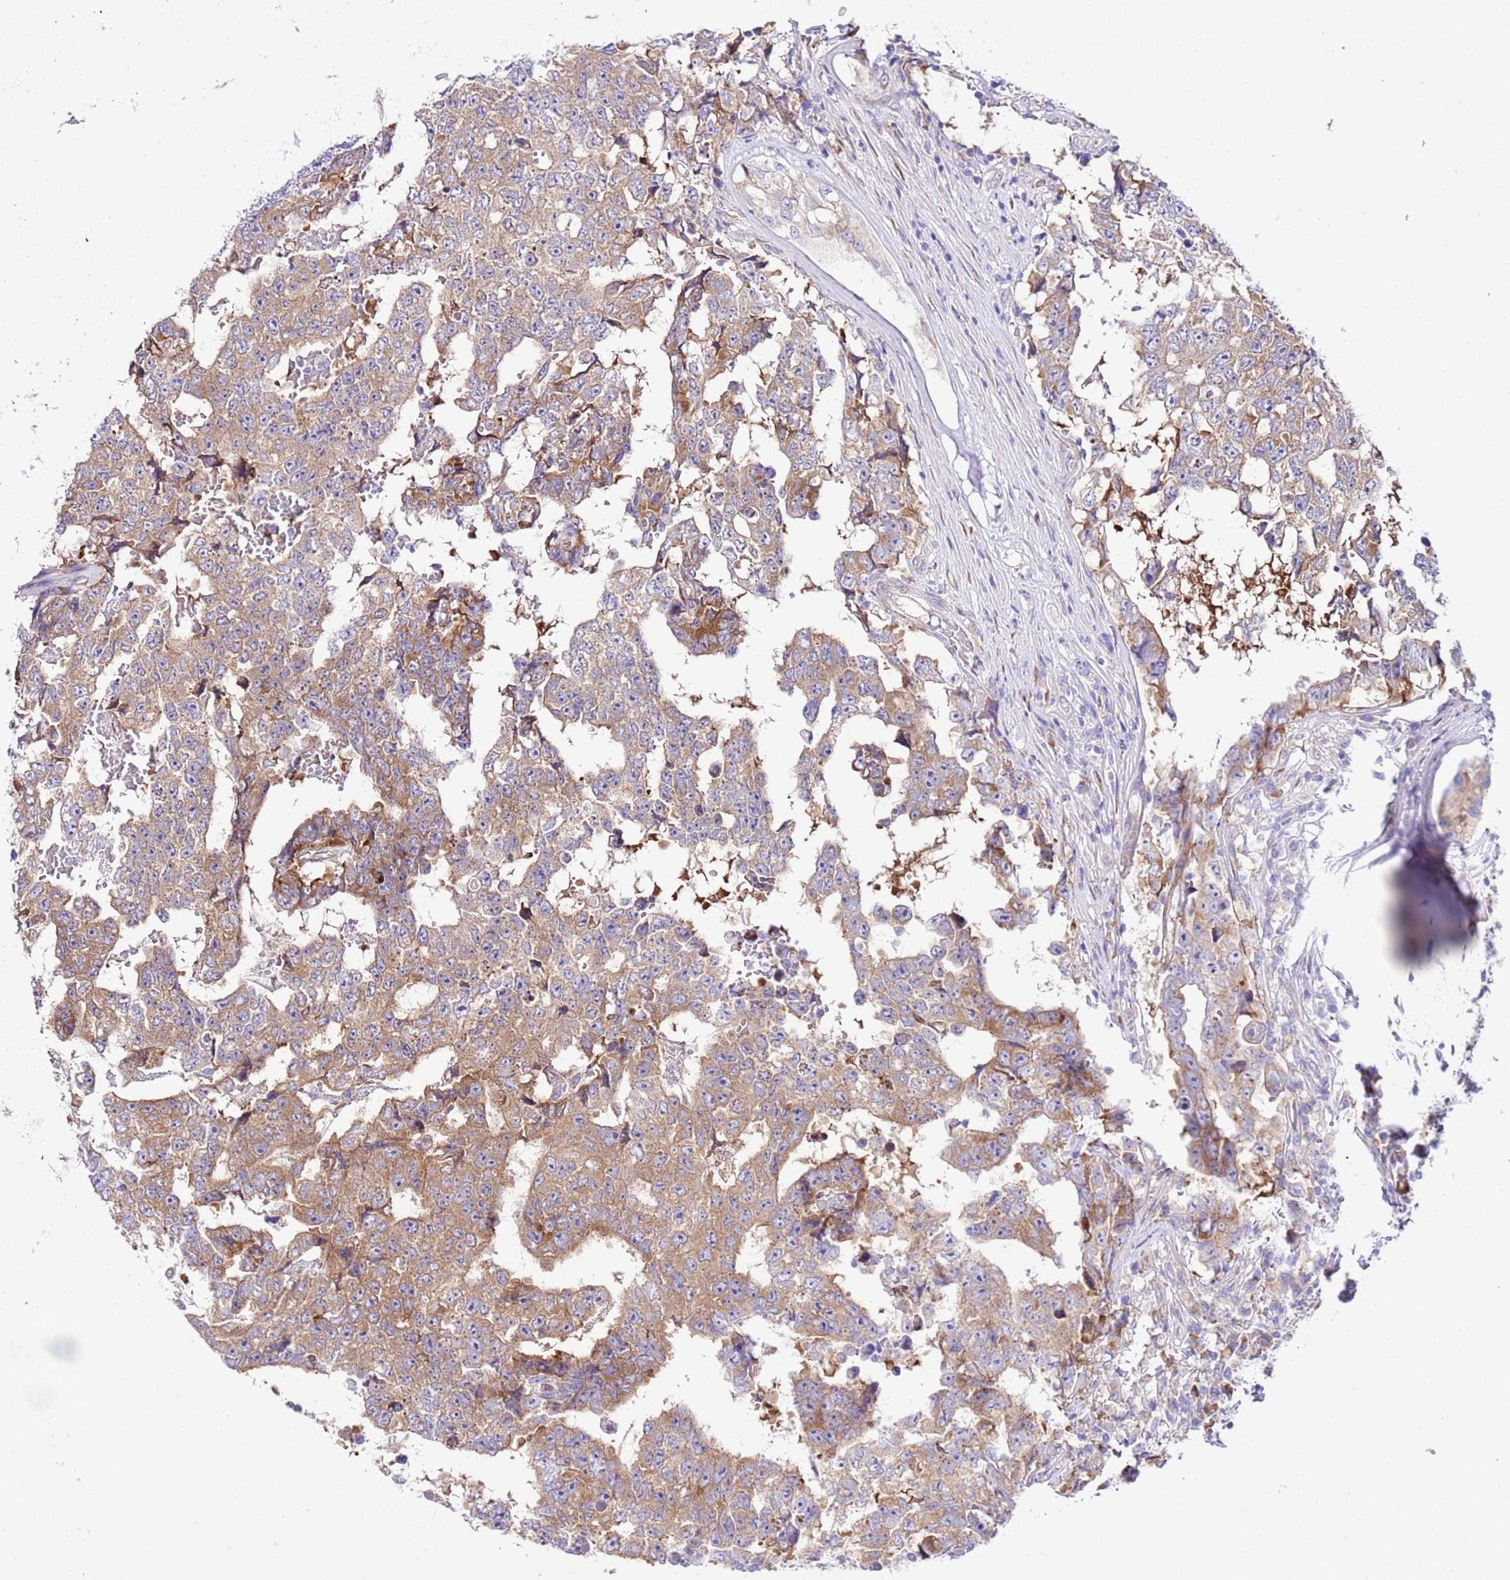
{"staining": {"intensity": "moderate", "quantity": ">75%", "location": "cytoplasmic/membranous"}, "tissue": "testis cancer", "cell_type": "Tumor cells", "image_type": "cancer", "snomed": [{"axis": "morphology", "description": "Carcinoma, Embryonal, NOS"}, {"axis": "topography", "description": "Testis"}], "caption": "The micrograph displays a brown stain indicating the presence of a protein in the cytoplasmic/membranous of tumor cells in embryonal carcinoma (testis). Ihc stains the protein in brown and the nuclei are stained blue.", "gene": "RPS10", "patient": {"sex": "male", "age": 25}}